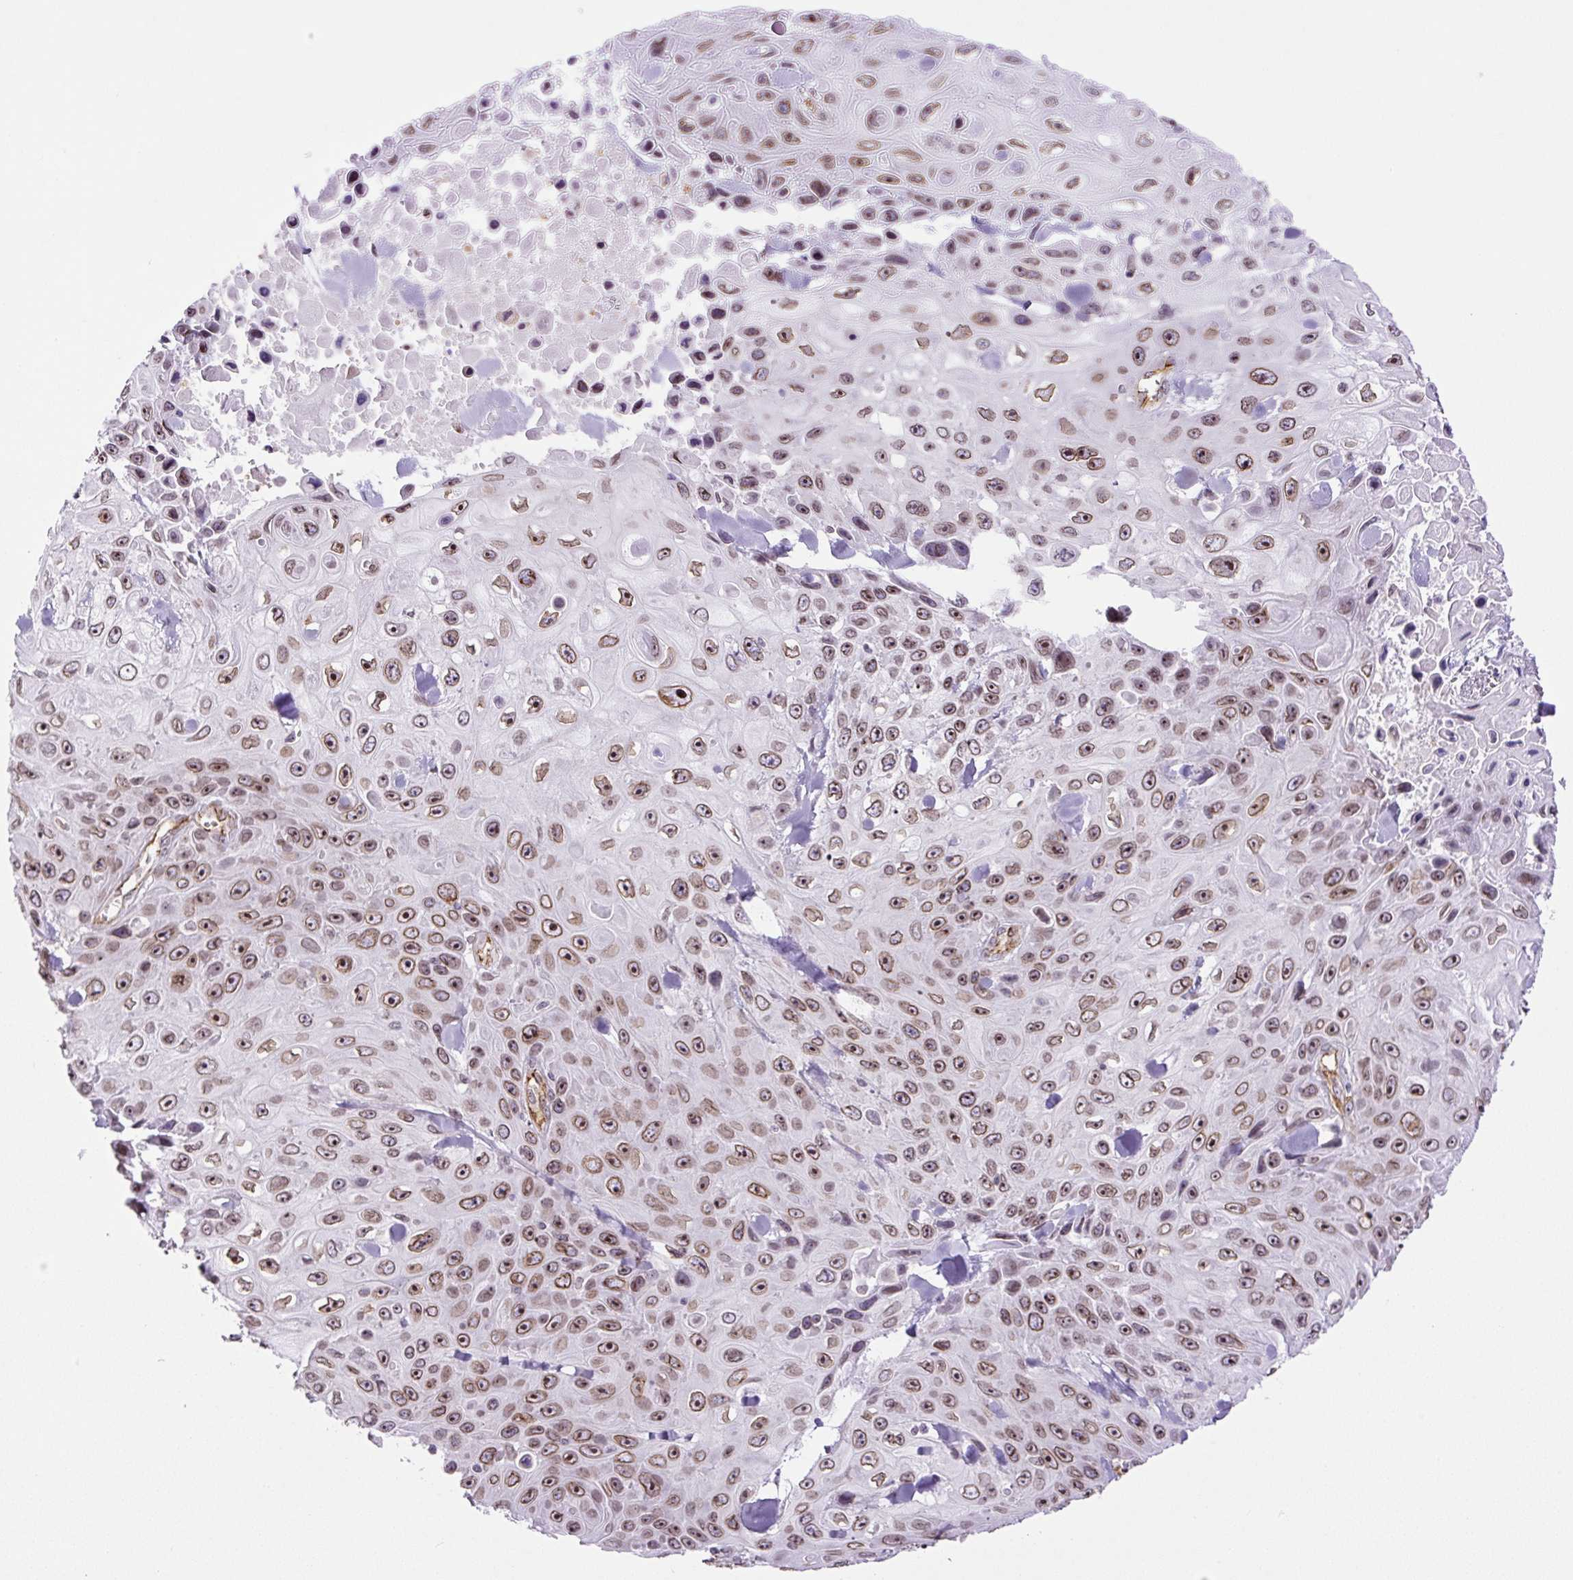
{"staining": {"intensity": "moderate", "quantity": ">75%", "location": "cytoplasmic/membranous,nuclear"}, "tissue": "skin cancer", "cell_type": "Tumor cells", "image_type": "cancer", "snomed": [{"axis": "morphology", "description": "Squamous cell carcinoma, NOS"}, {"axis": "topography", "description": "Skin"}], "caption": "High-power microscopy captured an immunohistochemistry (IHC) histopathology image of skin squamous cell carcinoma, revealing moderate cytoplasmic/membranous and nuclear expression in approximately >75% of tumor cells.", "gene": "MYO5C", "patient": {"sex": "male", "age": 82}}